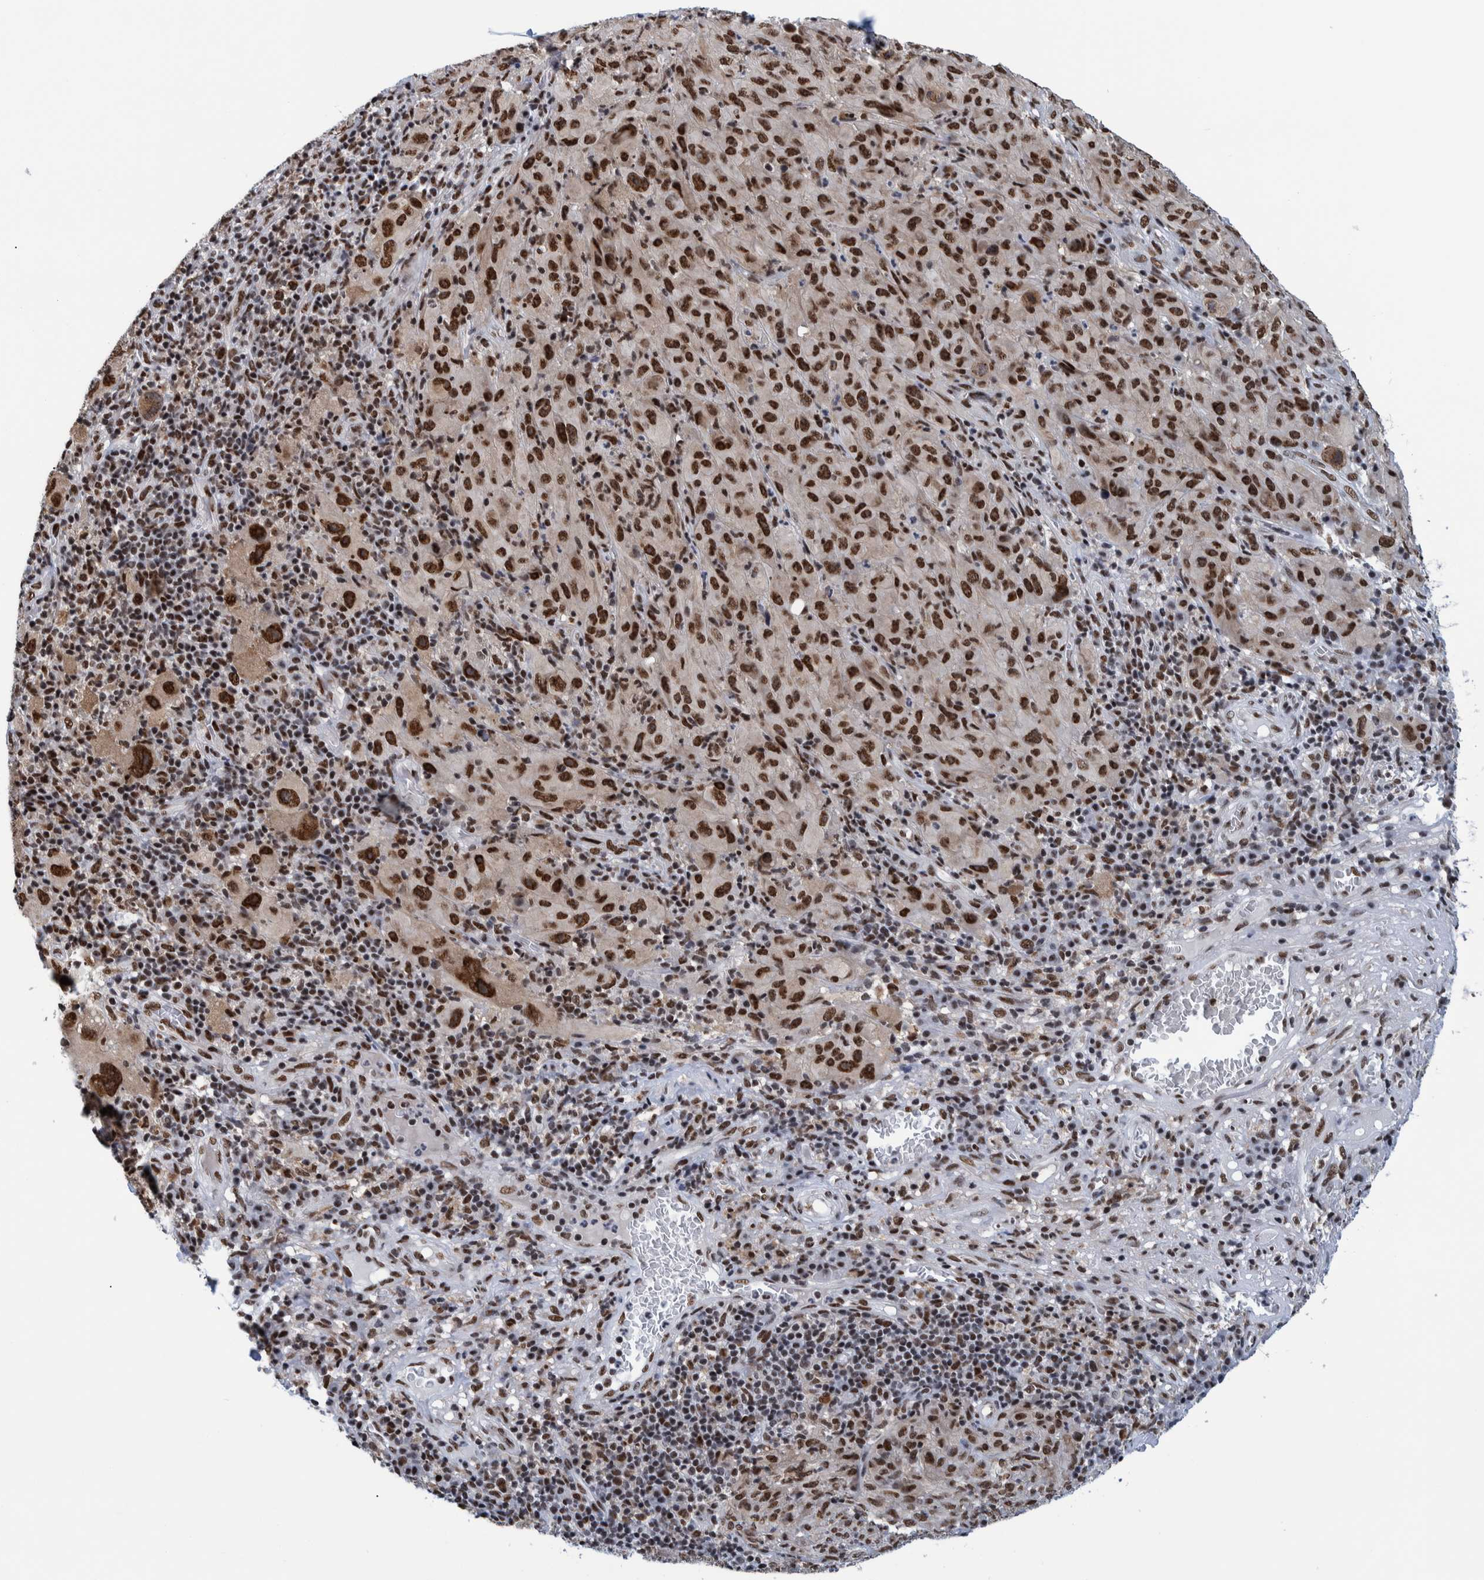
{"staining": {"intensity": "strong", "quantity": ">75%", "location": "nuclear"}, "tissue": "melanoma", "cell_type": "Tumor cells", "image_type": "cancer", "snomed": [{"axis": "morphology", "description": "Malignant melanoma, NOS"}, {"axis": "topography", "description": "Skin of head"}], "caption": "A high amount of strong nuclear staining is appreciated in approximately >75% of tumor cells in malignant melanoma tissue. (DAB (3,3'-diaminobenzidine) IHC with brightfield microscopy, high magnification).", "gene": "EFTUD2", "patient": {"sex": "male", "age": 96}}